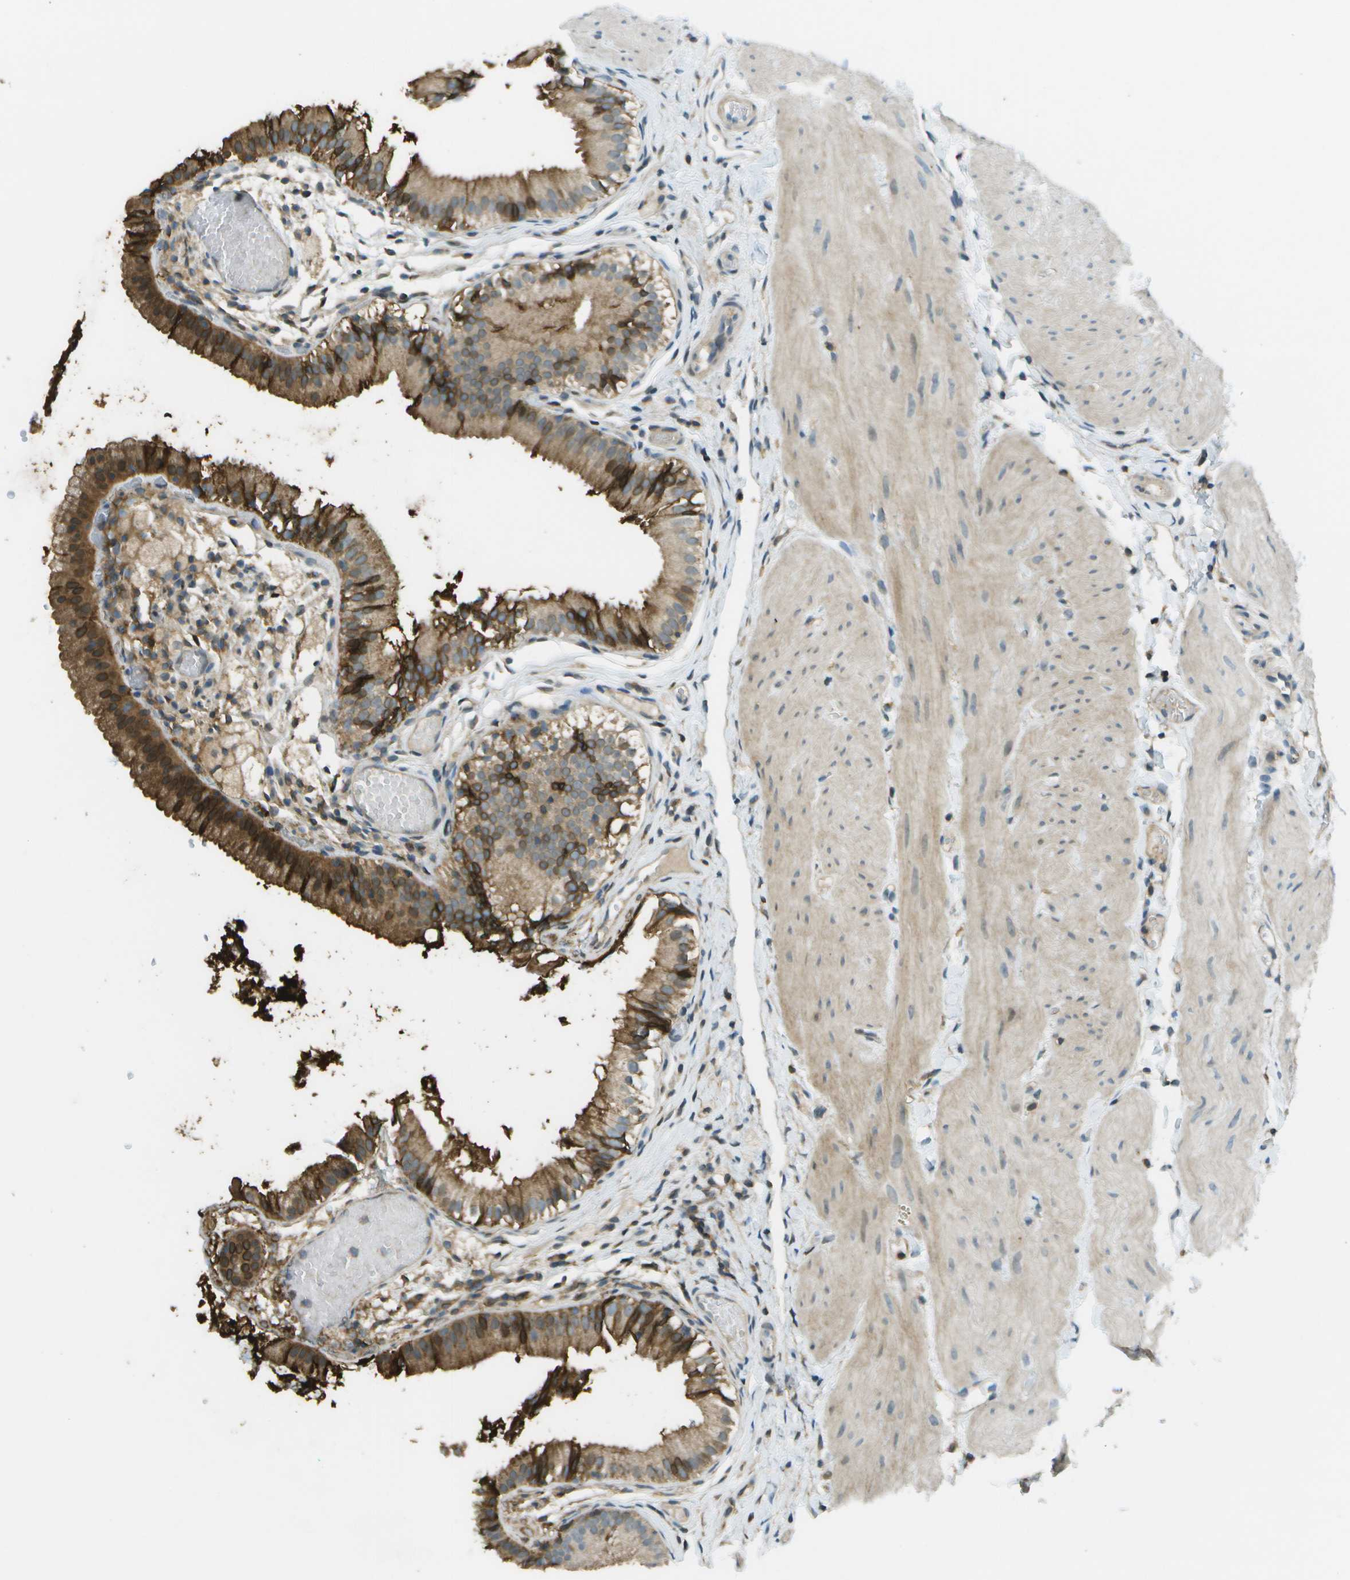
{"staining": {"intensity": "strong", "quantity": ">75%", "location": "cytoplasmic/membranous"}, "tissue": "gallbladder", "cell_type": "Glandular cells", "image_type": "normal", "snomed": [{"axis": "morphology", "description": "Normal tissue, NOS"}, {"axis": "topography", "description": "Gallbladder"}], "caption": "Immunohistochemical staining of unremarkable gallbladder exhibits >75% levels of strong cytoplasmic/membranous protein expression in about >75% of glandular cells.", "gene": "LRRC66", "patient": {"sex": "female", "age": 26}}